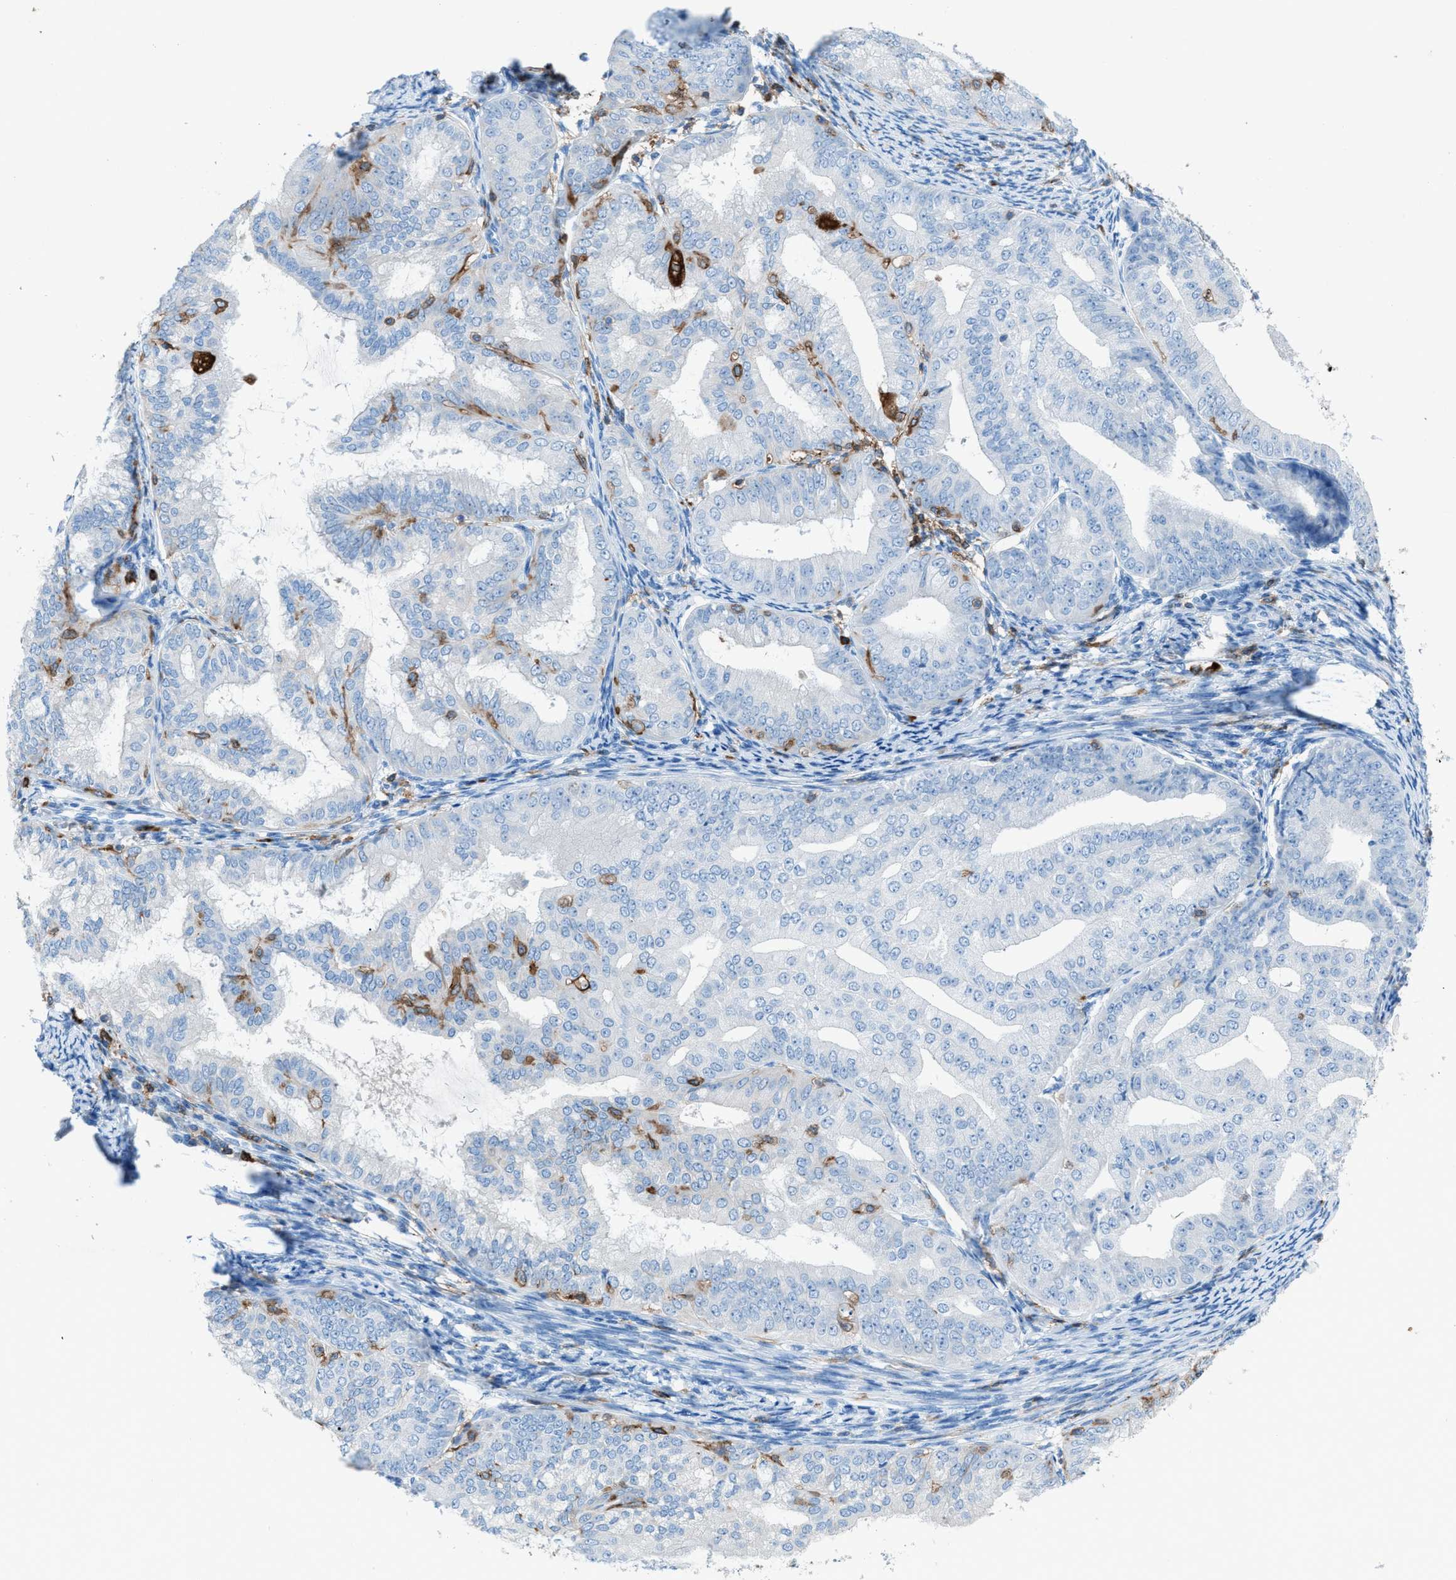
{"staining": {"intensity": "negative", "quantity": "none", "location": "none"}, "tissue": "endometrial cancer", "cell_type": "Tumor cells", "image_type": "cancer", "snomed": [{"axis": "morphology", "description": "Adenocarcinoma, NOS"}, {"axis": "topography", "description": "Endometrium"}], "caption": "The photomicrograph exhibits no staining of tumor cells in adenocarcinoma (endometrial).", "gene": "ITGB2", "patient": {"sex": "female", "age": 63}}